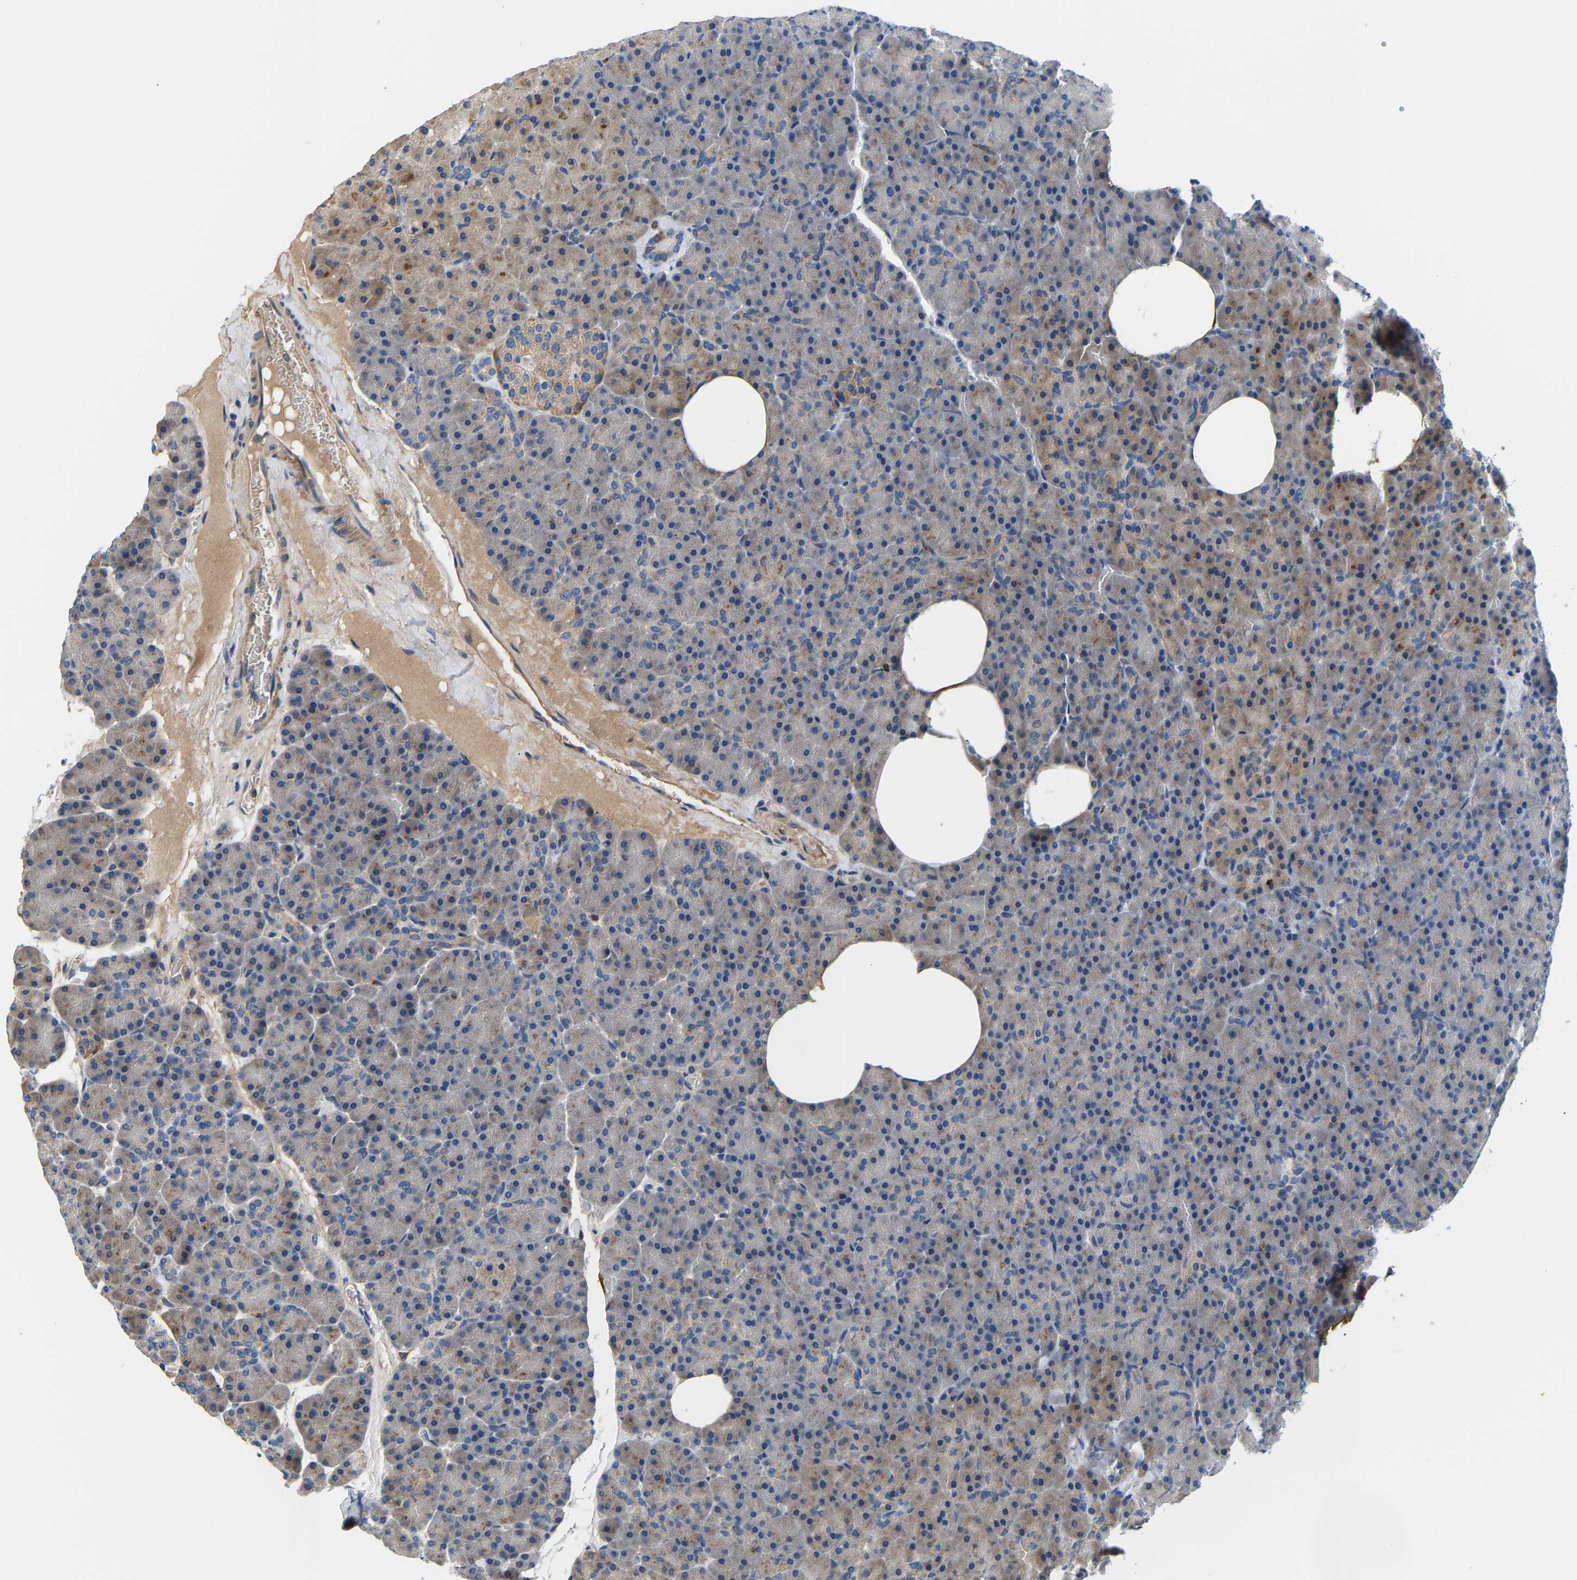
{"staining": {"intensity": "moderate", "quantity": "<25%", "location": "cytoplasmic/membranous"}, "tissue": "pancreas", "cell_type": "Exocrine glandular cells", "image_type": "normal", "snomed": [{"axis": "morphology", "description": "Normal tissue, NOS"}, {"axis": "morphology", "description": "Carcinoid, malignant, NOS"}, {"axis": "topography", "description": "Pancreas"}], "caption": "Protein staining of unremarkable pancreas reveals moderate cytoplasmic/membranous positivity in about <25% of exocrine glandular cells. (Brightfield microscopy of DAB IHC at high magnification).", "gene": "CCDC171", "patient": {"sex": "female", "age": 35}}